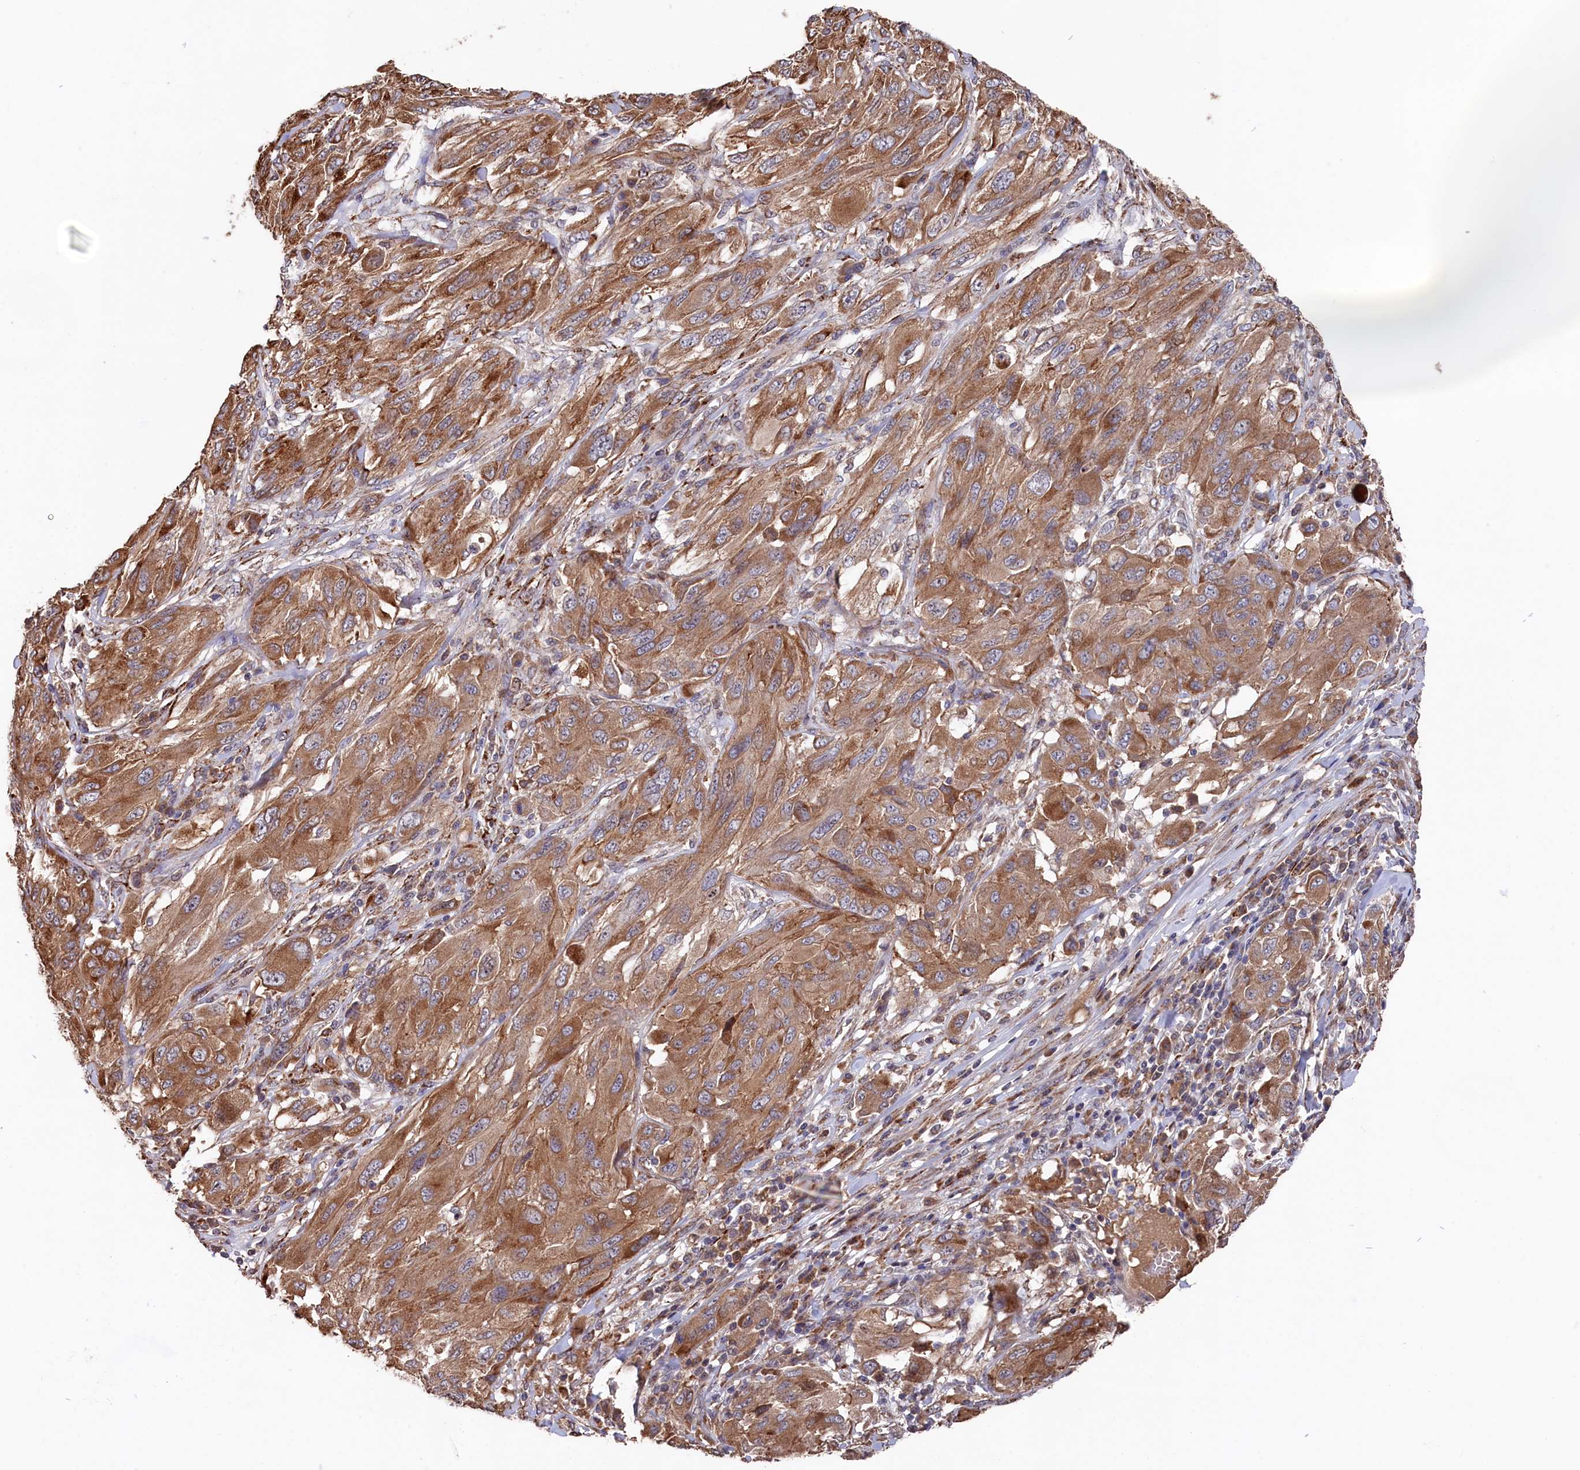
{"staining": {"intensity": "moderate", "quantity": ">75%", "location": "cytoplasmic/membranous"}, "tissue": "melanoma", "cell_type": "Tumor cells", "image_type": "cancer", "snomed": [{"axis": "morphology", "description": "Malignant melanoma, NOS"}, {"axis": "topography", "description": "Skin"}], "caption": "A brown stain shows moderate cytoplasmic/membranous staining of a protein in human malignant melanoma tumor cells.", "gene": "SLC12A4", "patient": {"sex": "female", "age": 91}}